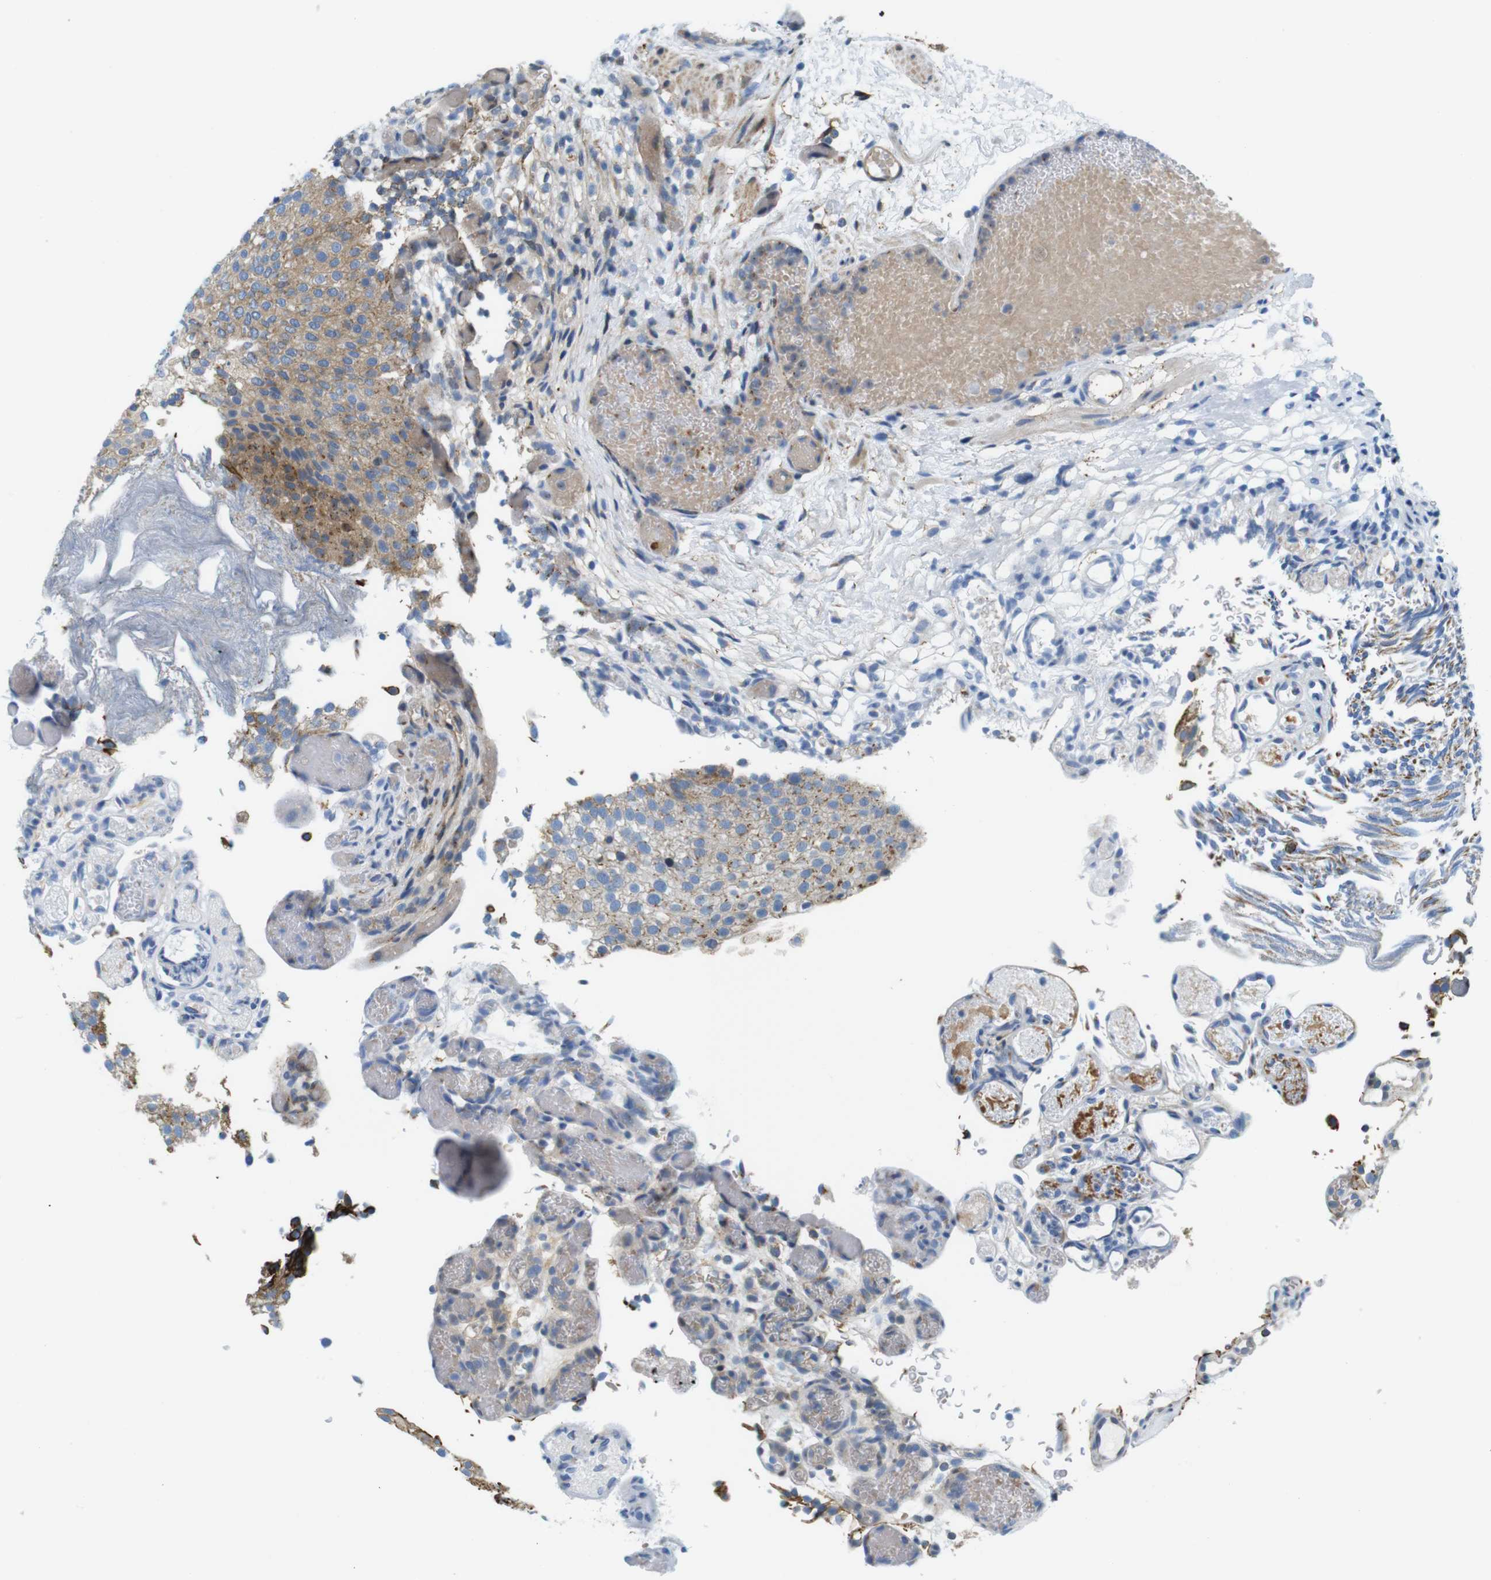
{"staining": {"intensity": "moderate", "quantity": "25%-75%", "location": "cytoplasmic/membranous"}, "tissue": "urothelial cancer", "cell_type": "Tumor cells", "image_type": "cancer", "snomed": [{"axis": "morphology", "description": "Urothelial carcinoma, Low grade"}, {"axis": "topography", "description": "Urinary bladder"}], "caption": "Immunohistochemical staining of urothelial cancer displays moderate cytoplasmic/membranous protein expression in approximately 25%-75% of tumor cells. (brown staining indicates protein expression, while blue staining denotes nuclei).", "gene": "ZDHHC3", "patient": {"sex": "male", "age": 78}}